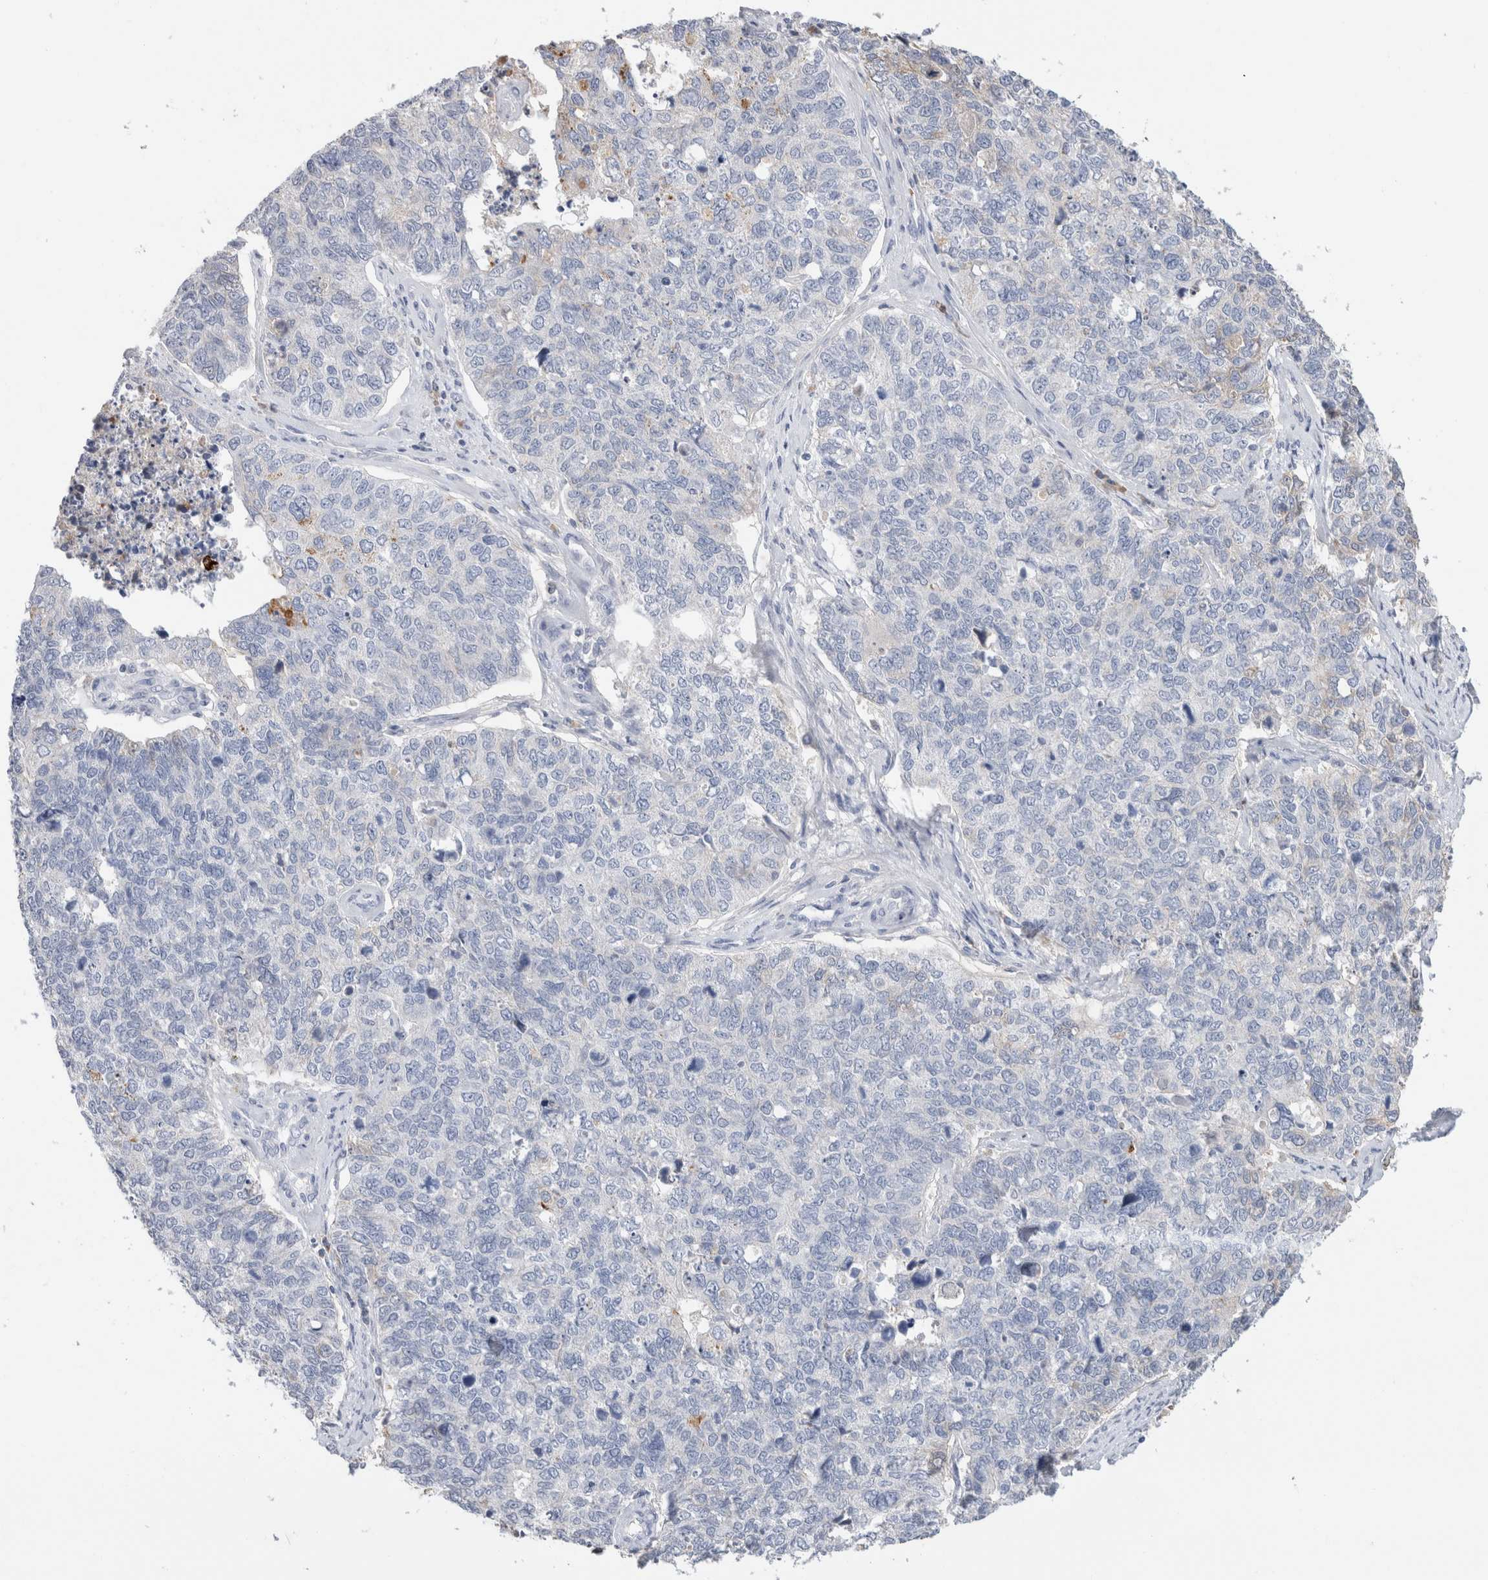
{"staining": {"intensity": "negative", "quantity": "none", "location": "none"}, "tissue": "cervical cancer", "cell_type": "Tumor cells", "image_type": "cancer", "snomed": [{"axis": "morphology", "description": "Squamous cell carcinoma, NOS"}, {"axis": "topography", "description": "Cervix"}], "caption": "Squamous cell carcinoma (cervical) was stained to show a protein in brown. There is no significant positivity in tumor cells.", "gene": "SCGB1A1", "patient": {"sex": "female", "age": 63}}